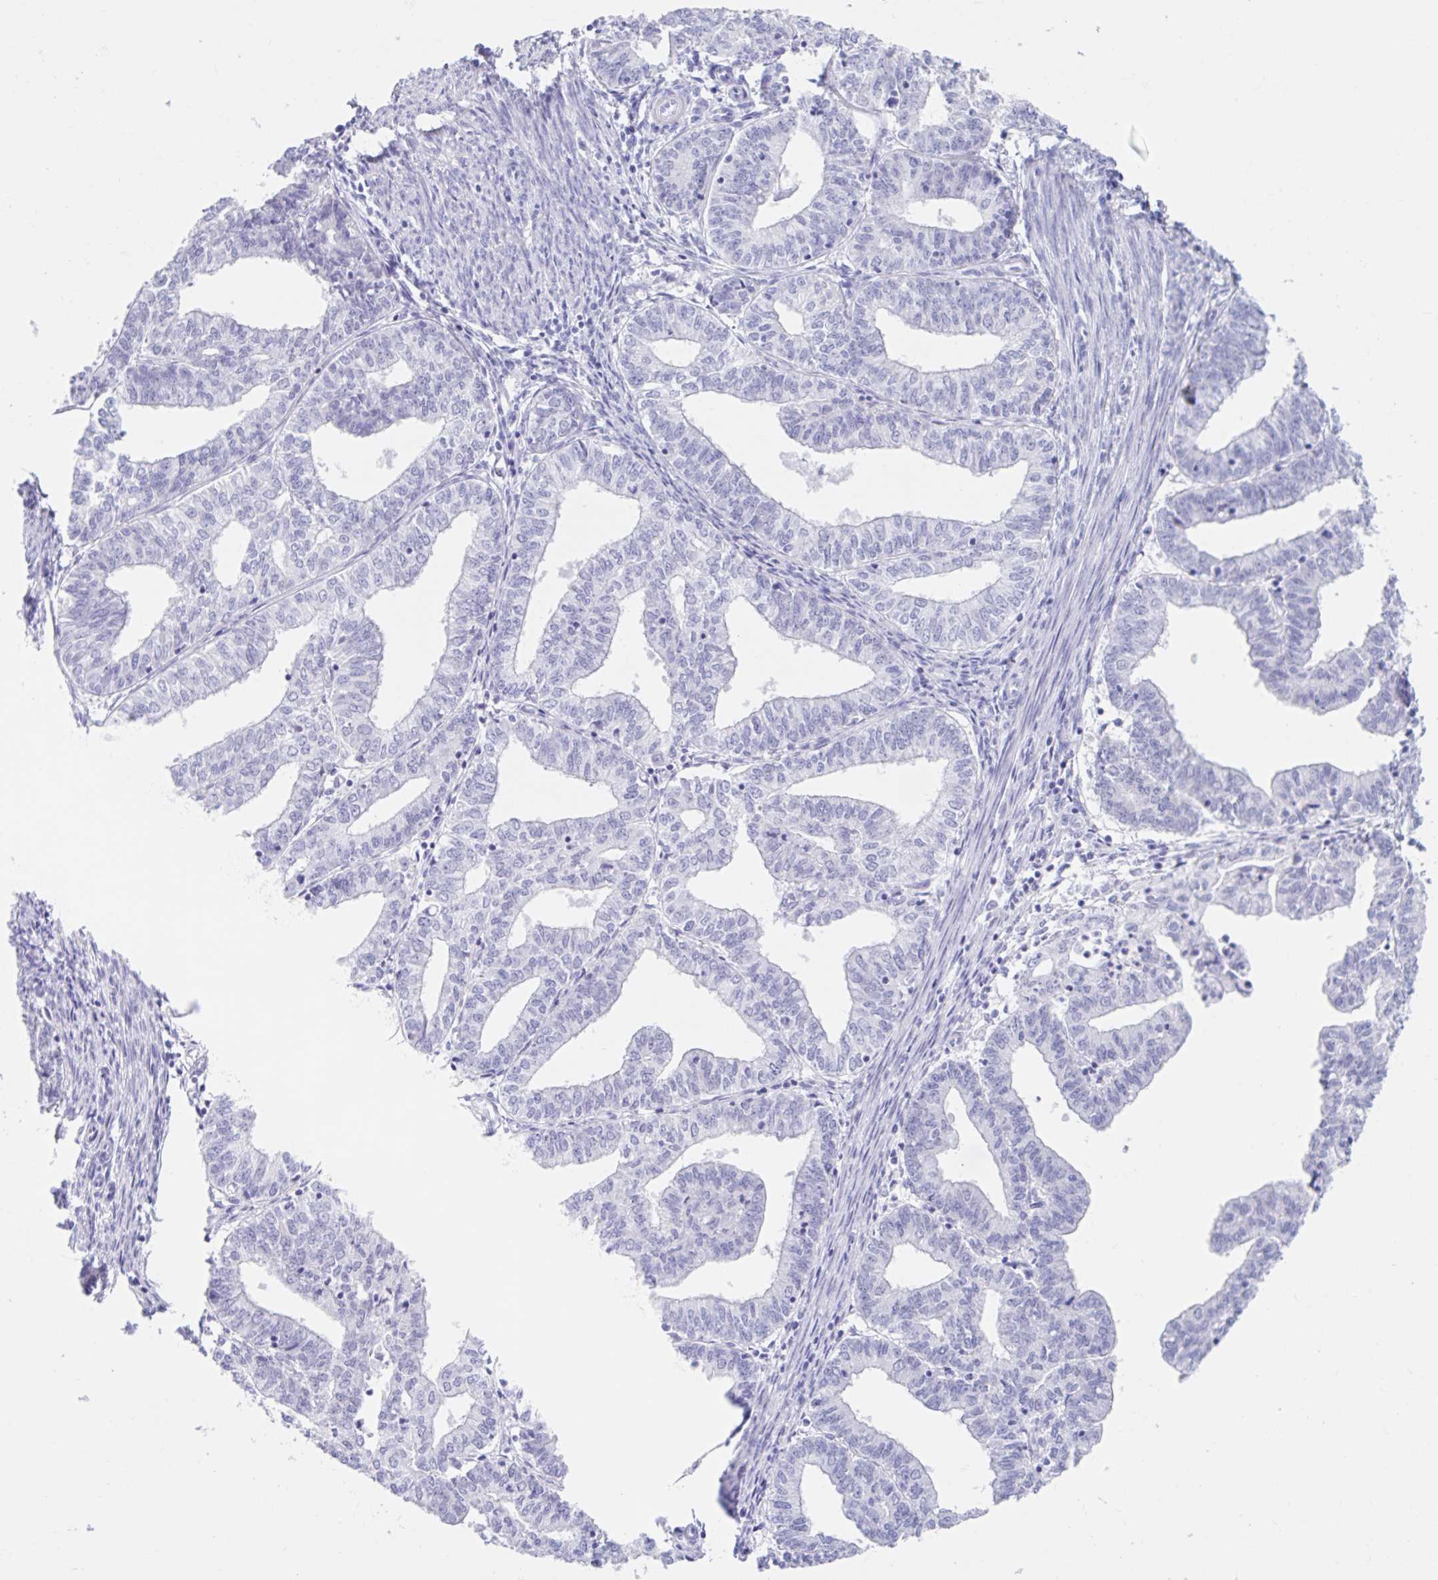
{"staining": {"intensity": "negative", "quantity": "none", "location": "none"}, "tissue": "endometrial cancer", "cell_type": "Tumor cells", "image_type": "cancer", "snomed": [{"axis": "morphology", "description": "Adenocarcinoma, NOS"}, {"axis": "topography", "description": "Endometrium"}], "caption": "IHC image of neoplastic tissue: endometrial adenocarcinoma stained with DAB (3,3'-diaminobenzidine) displays no significant protein staining in tumor cells.", "gene": "DPEP3", "patient": {"sex": "female", "age": 61}}